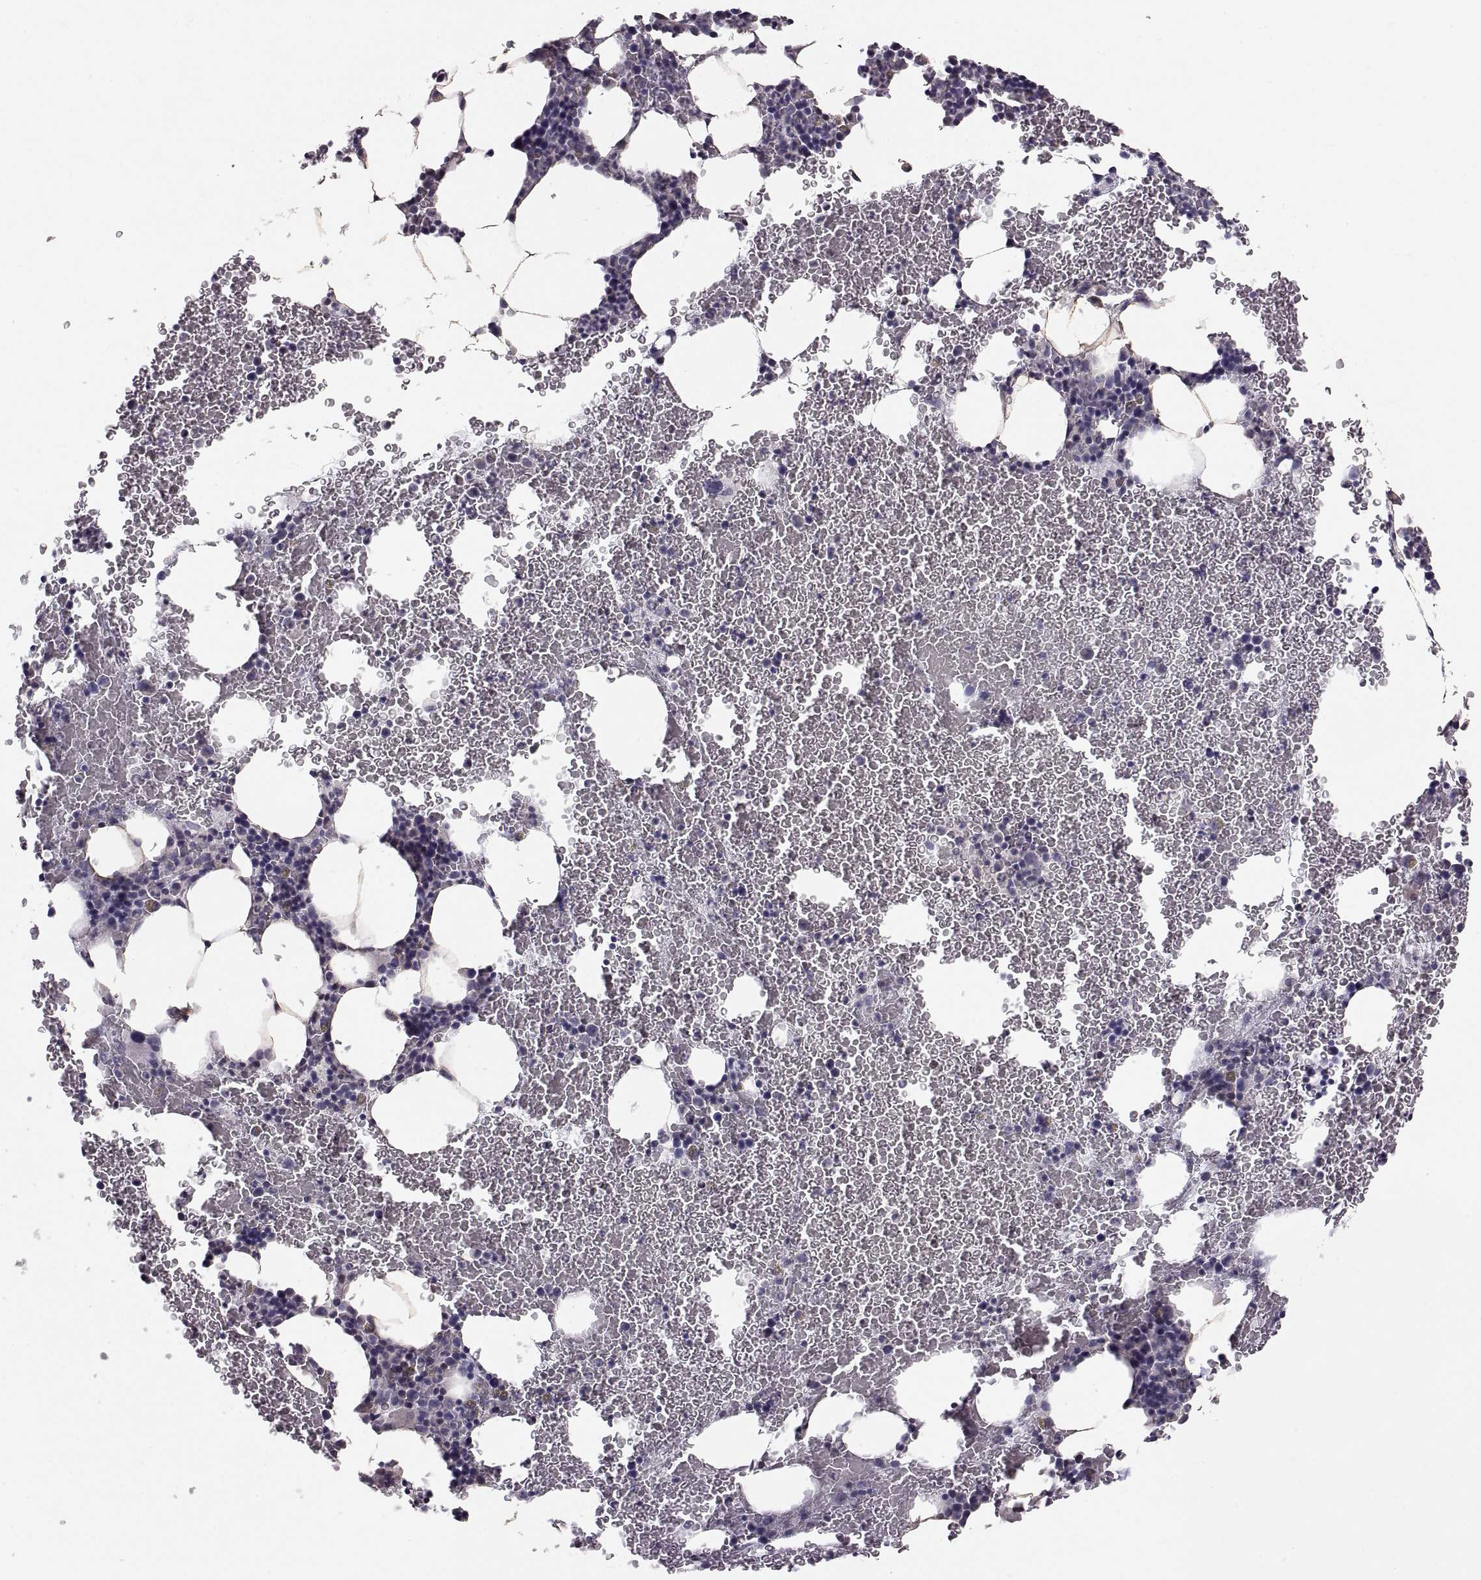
{"staining": {"intensity": "negative", "quantity": "none", "location": "none"}, "tissue": "bone marrow", "cell_type": "Hematopoietic cells", "image_type": "normal", "snomed": [{"axis": "morphology", "description": "Normal tissue, NOS"}, {"axis": "topography", "description": "Bone marrow"}], "caption": "High magnification brightfield microscopy of normal bone marrow stained with DAB (3,3'-diaminobenzidine) (brown) and counterstained with hematoxylin (blue): hematopoietic cells show no significant positivity.", "gene": "PAX2", "patient": {"sex": "male", "age": 64}}